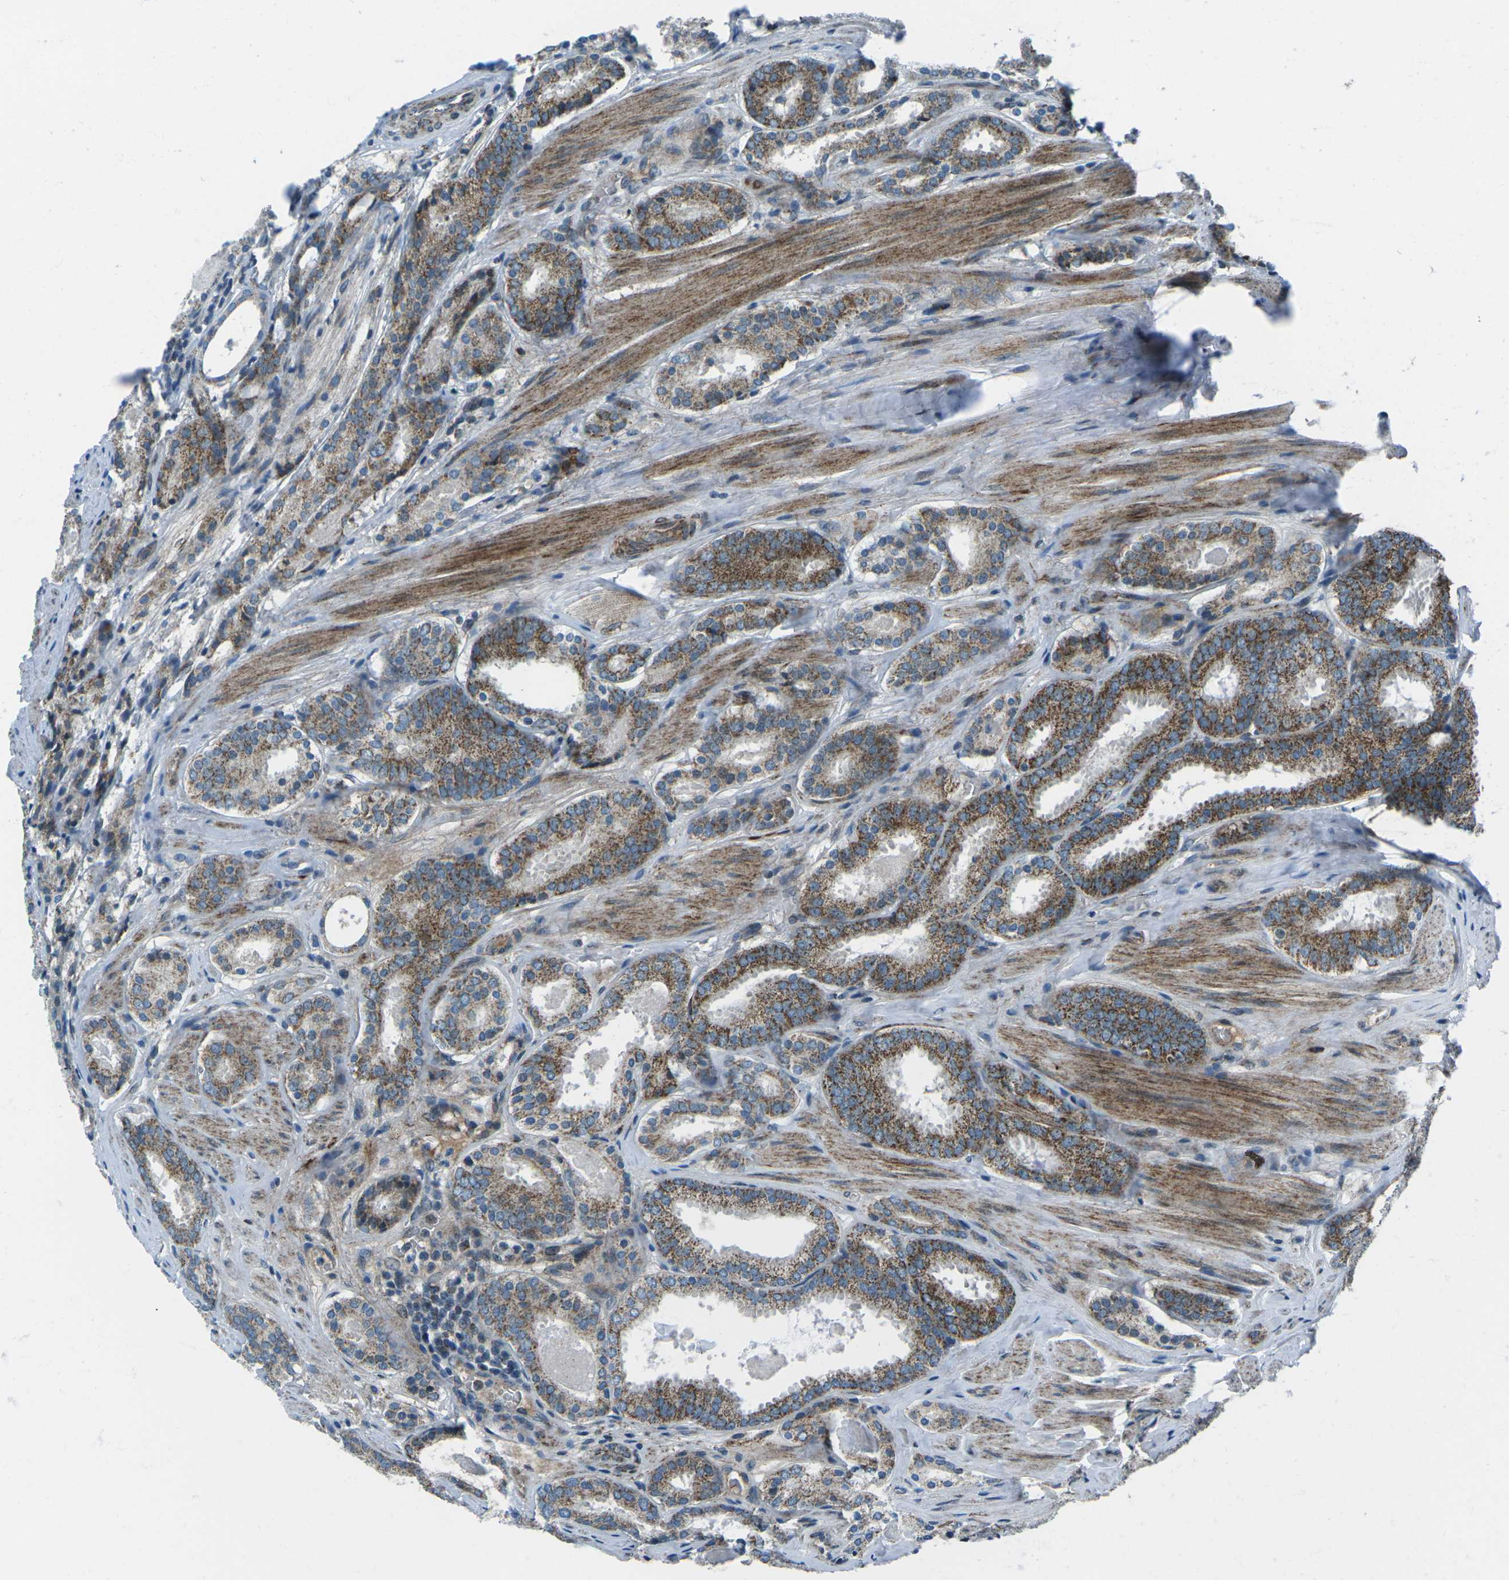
{"staining": {"intensity": "moderate", "quantity": ">75%", "location": "cytoplasmic/membranous"}, "tissue": "prostate cancer", "cell_type": "Tumor cells", "image_type": "cancer", "snomed": [{"axis": "morphology", "description": "Adenocarcinoma, Low grade"}, {"axis": "topography", "description": "Prostate"}], "caption": "Human prostate cancer (low-grade adenocarcinoma) stained for a protein (brown) reveals moderate cytoplasmic/membranous positive staining in approximately >75% of tumor cells.", "gene": "RFESD", "patient": {"sex": "male", "age": 69}}